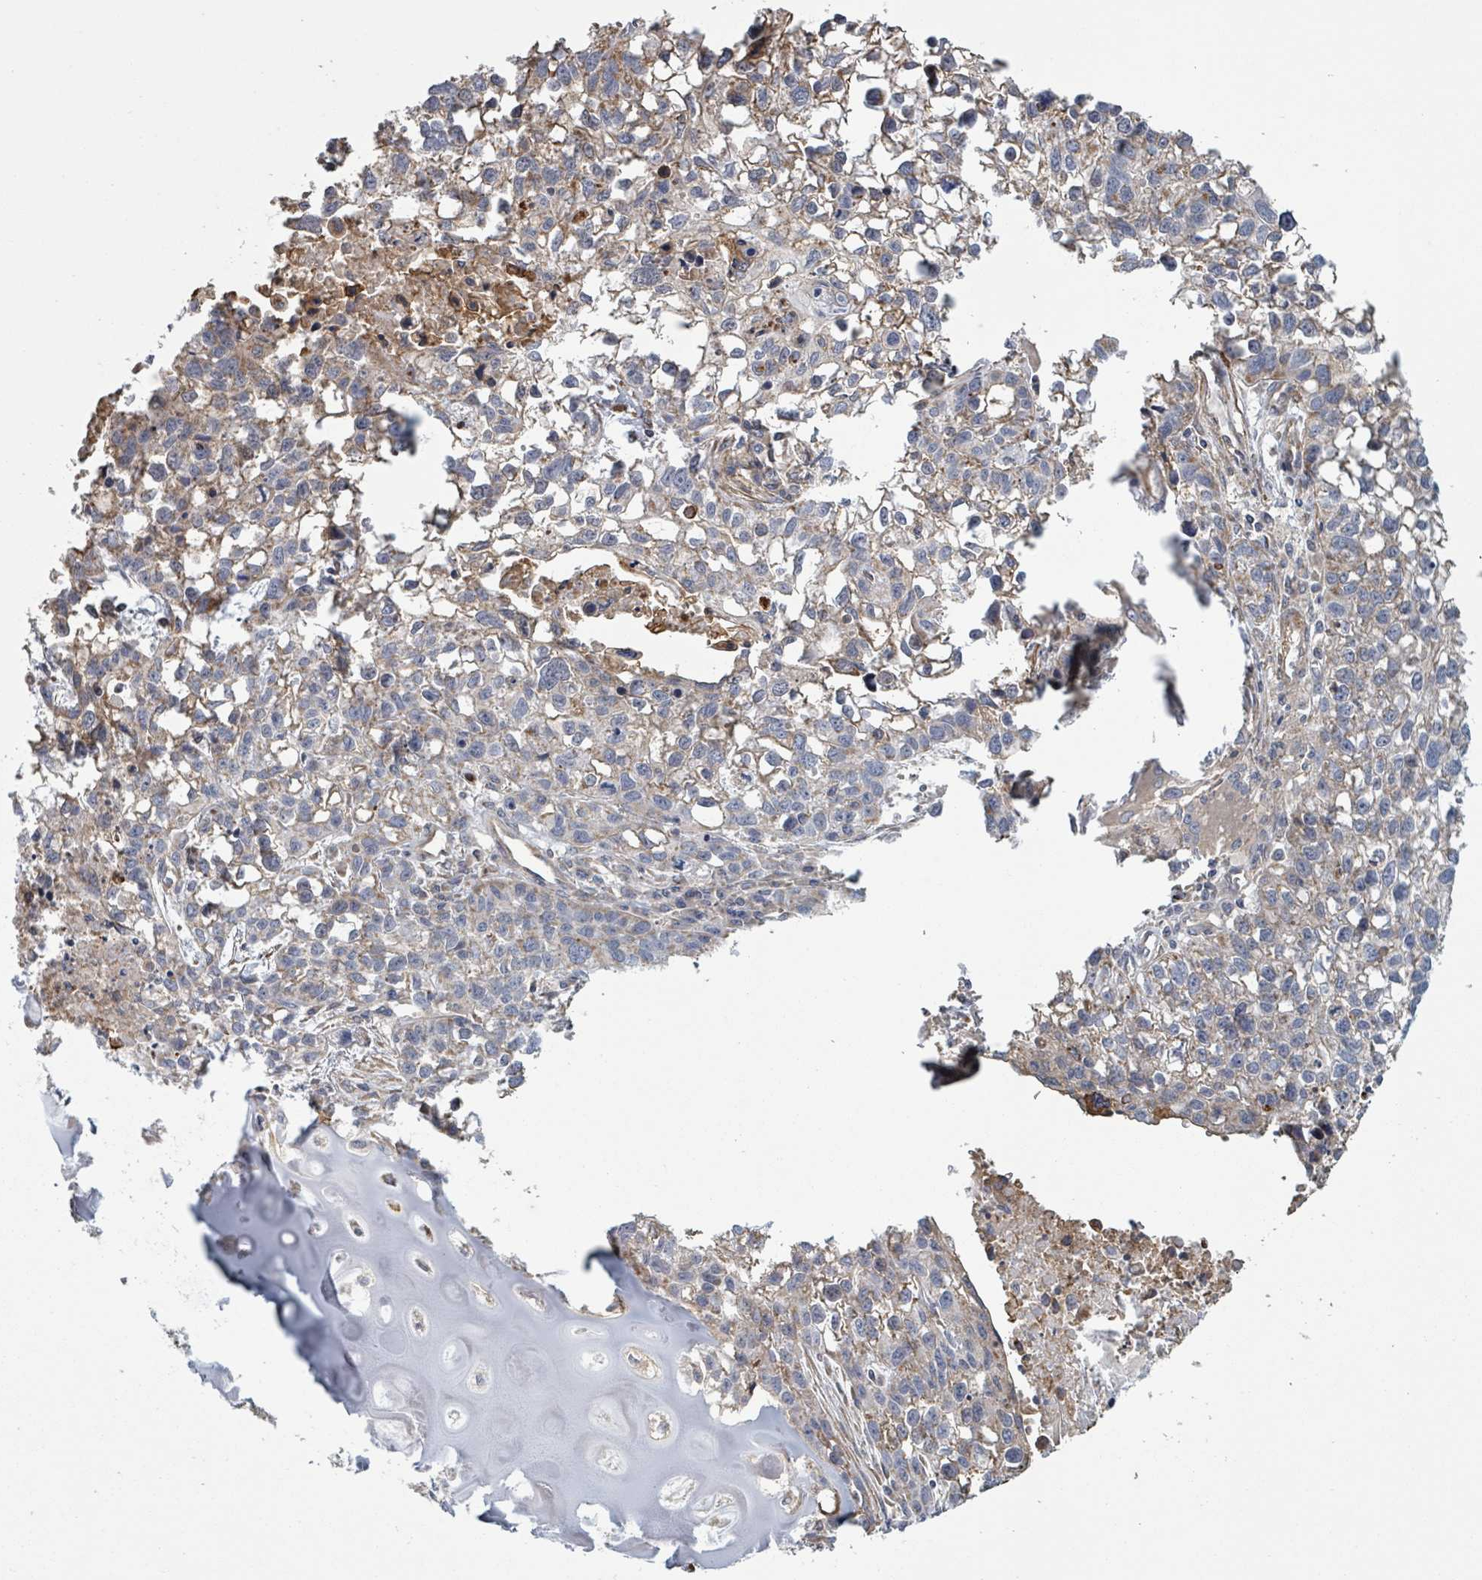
{"staining": {"intensity": "weak", "quantity": "<25%", "location": "cytoplasmic/membranous"}, "tissue": "lung cancer", "cell_type": "Tumor cells", "image_type": "cancer", "snomed": [{"axis": "morphology", "description": "Squamous cell carcinoma, NOS"}, {"axis": "topography", "description": "Lung"}], "caption": "A micrograph of squamous cell carcinoma (lung) stained for a protein displays no brown staining in tumor cells. (Stains: DAB (3,3'-diaminobenzidine) immunohistochemistry (IHC) with hematoxylin counter stain, Microscopy: brightfield microscopy at high magnification).", "gene": "ADCK1", "patient": {"sex": "male", "age": 74}}